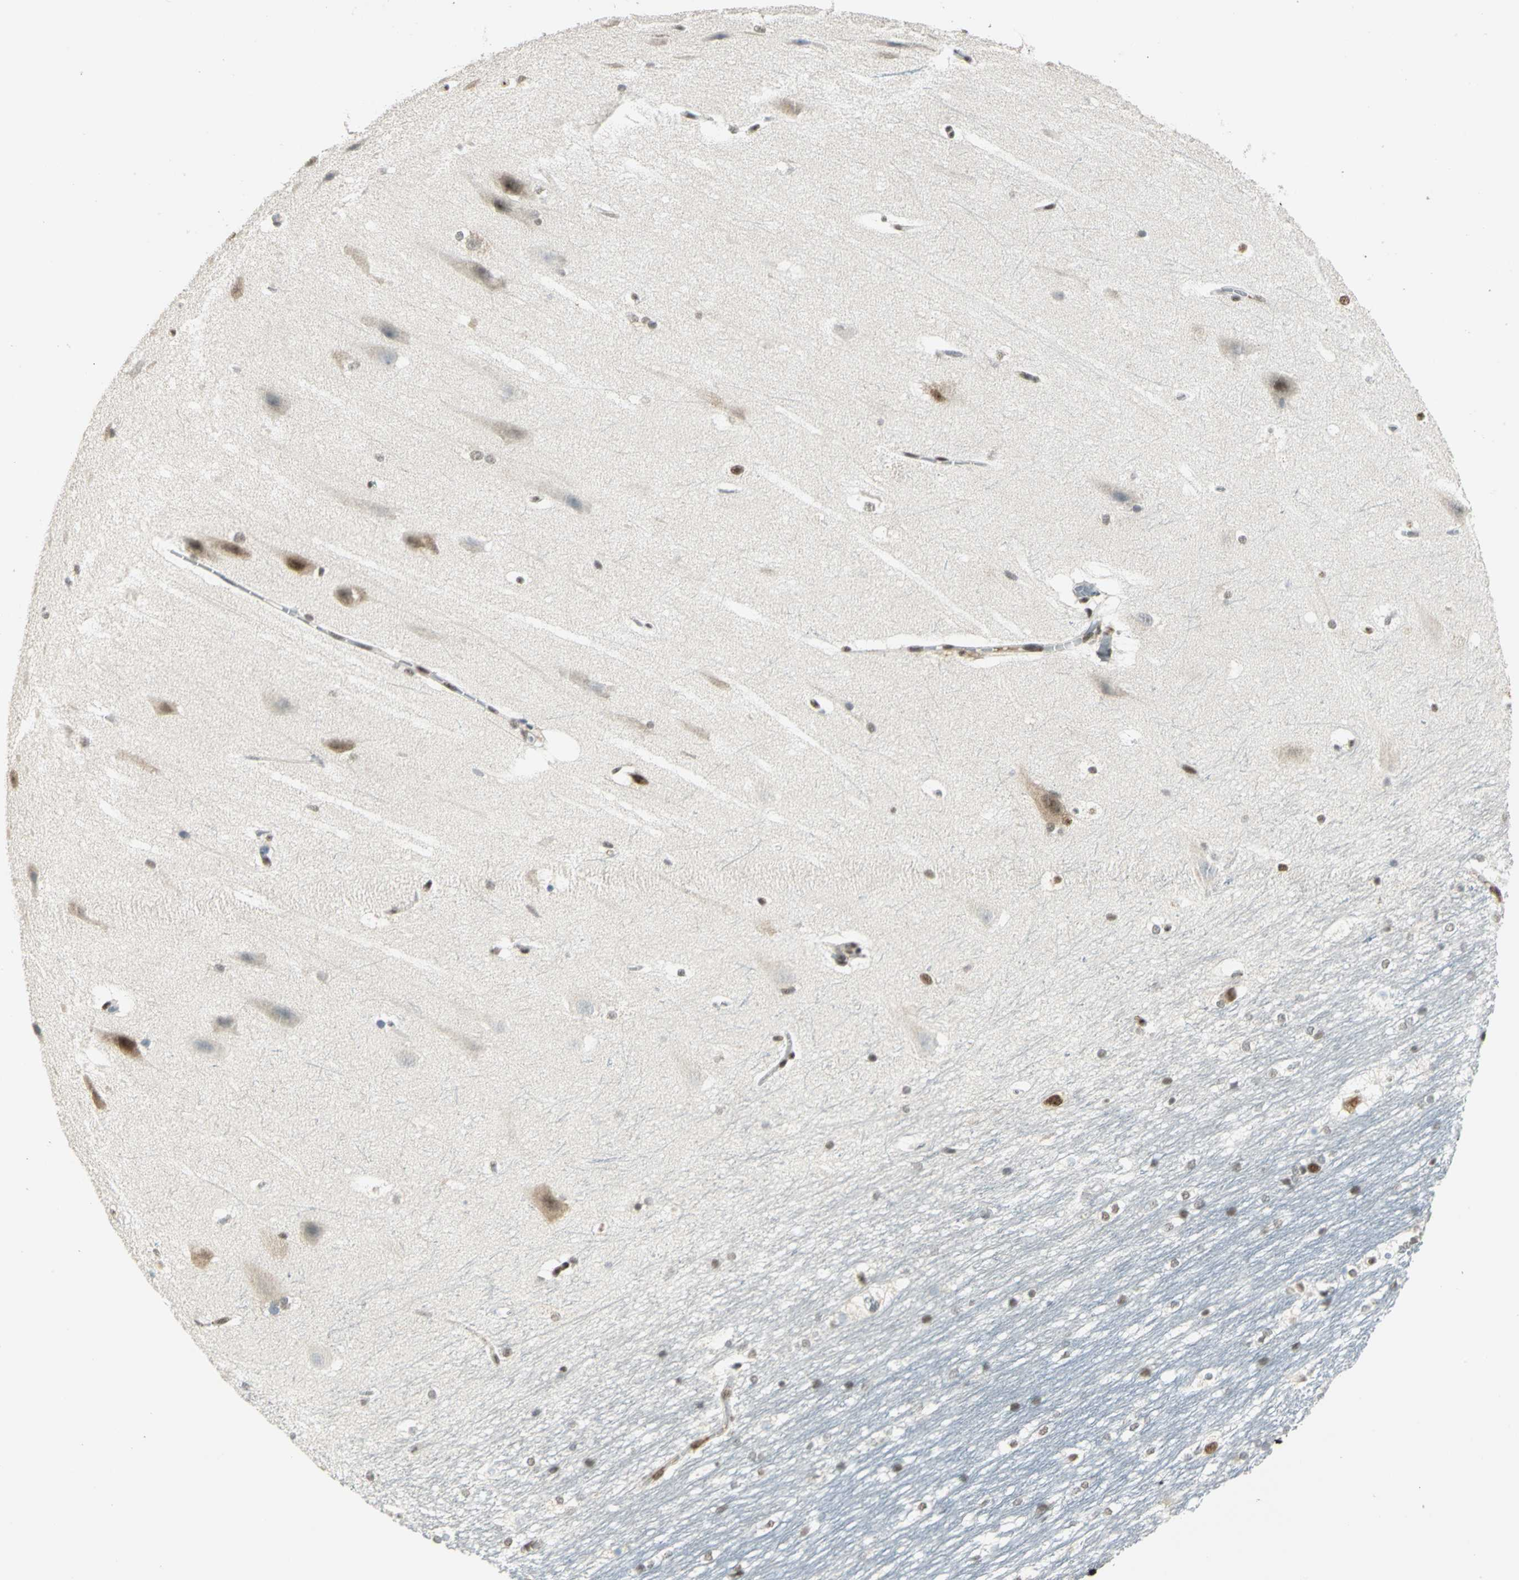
{"staining": {"intensity": "moderate", "quantity": "25%-75%", "location": "nuclear"}, "tissue": "hippocampus", "cell_type": "Glial cells", "image_type": "normal", "snomed": [{"axis": "morphology", "description": "Normal tissue, NOS"}, {"axis": "topography", "description": "Hippocampus"}], "caption": "Protein expression analysis of unremarkable hippocampus demonstrates moderate nuclear staining in about 25%-75% of glial cells. The protein is stained brown, and the nuclei are stained in blue (DAB (3,3'-diaminobenzidine) IHC with brightfield microscopy, high magnification).", "gene": "CCNT1", "patient": {"sex": "female", "age": 19}}